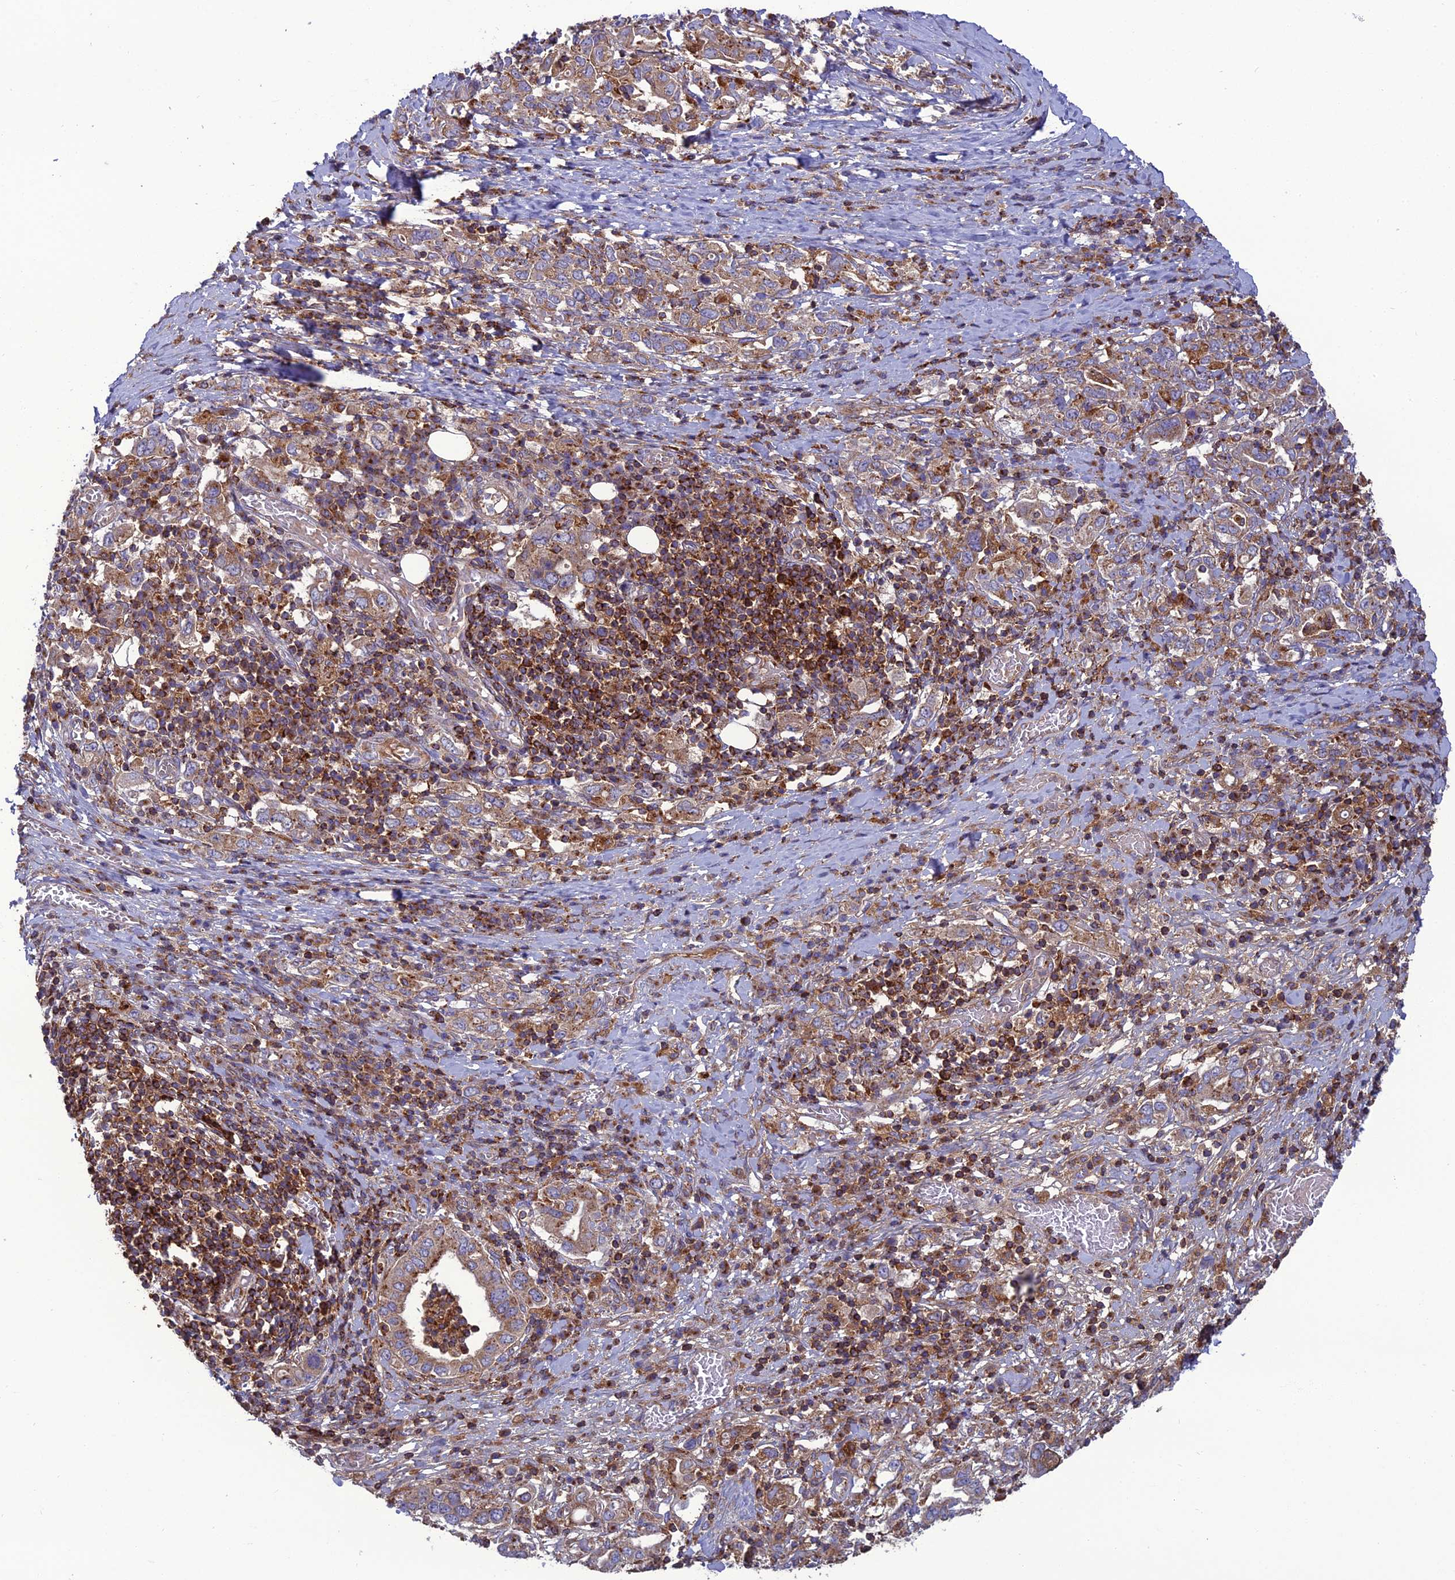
{"staining": {"intensity": "weak", "quantity": ">75%", "location": "cytoplasmic/membranous"}, "tissue": "stomach cancer", "cell_type": "Tumor cells", "image_type": "cancer", "snomed": [{"axis": "morphology", "description": "Adenocarcinoma, NOS"}, {"axis": "topography", "description": "Stomach, upper"}, {"axis": "topography", "description": "Stomach"}], "caption": "This image exhibits stomach cancer stained with immunohistochemistry to label a protein in brown. The cytoplasmic/membranous of tumor cells show weak positivity for the protein. Nuclei are counter-stained blue.", "gene": "LNPEP", "patient": {"sex": "male", "age": 62}}